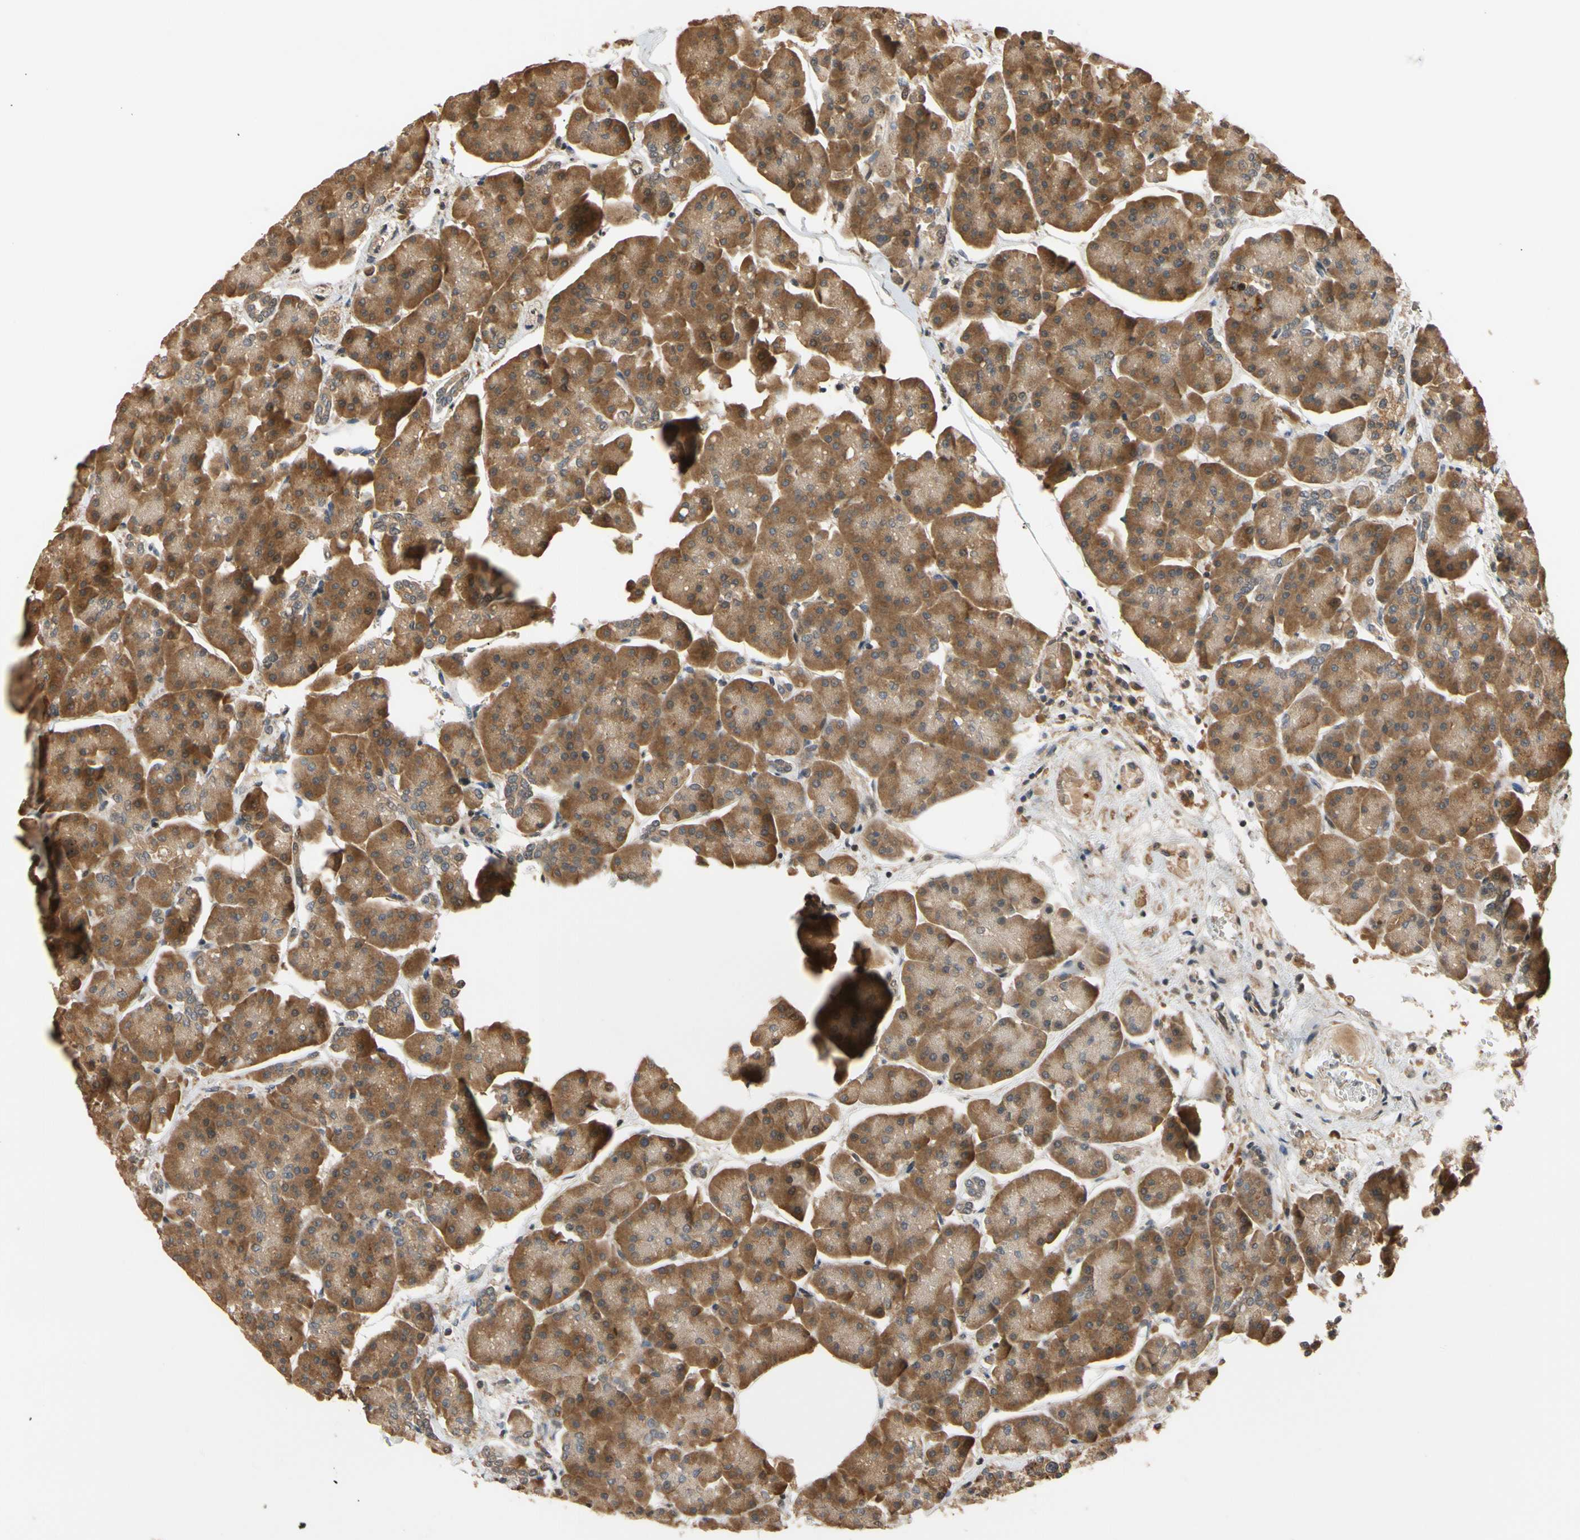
{"staining": {"intensity": "strong", "quantity": ">75%", "location": "cytoplasmic/membranous"}, "tissue": "pancreas", "cell_type": "Exocrine glandular cells", "image_type": "normal", "snomed": [{"axis": "morphology", "description": "Normal tissue, NOS"}, {"axis": "topography", "description": "Pancreas"}], "caption": "Immunohistochemistry (IHC) histopathology image of normal human pancreas stained for a protein (brown), which reveals high levels of strong cytoplasmic/membranous expression in approximately >75% of exocrine glandular cells.", "gene": "TMEM230", "patient": {"sex": "female", "age": 70}}